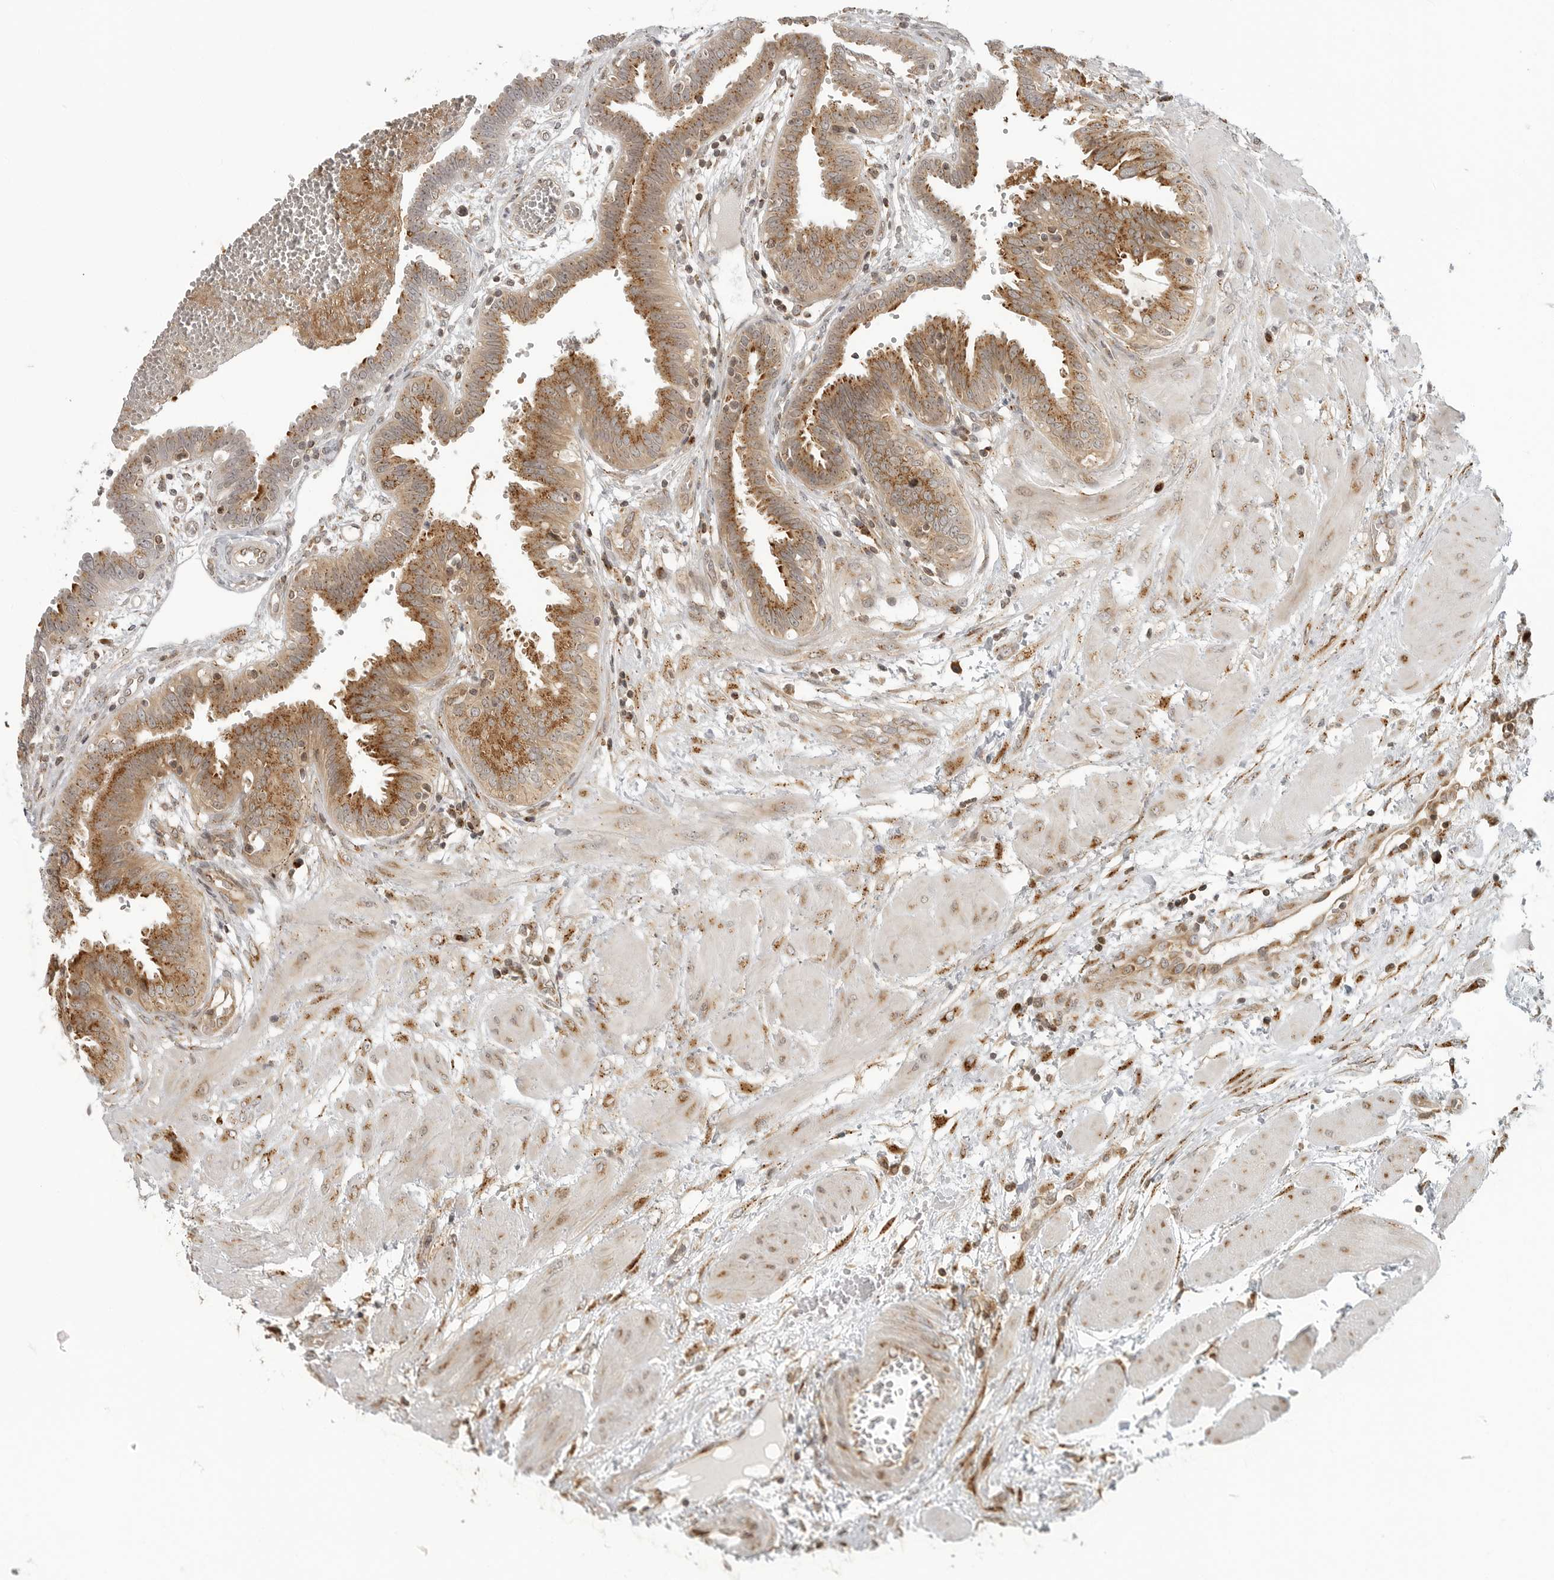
{"staining": {"intensity": "strong", "quantity": ">75%", "location": "cytoplasmic/membranous"}, "tissue": "fallopian tube", "cell_type": "Glandular cells", "image_type": "normal", "snomed": [{"axis": "morphology", "description": "Normal tissue, NOS"}, {"axis": "topography", "description": "Fallopian tube"}, {"axis": "topography", "description": "Placenta"}], "caption": "Immunohistochemistry (IHC) image of unremarkable fallopian tube: human fallopian tube stained using IHC shows high levels of strong protein expression localized specifically in the cytoplasmic/membranous of glandular cells, appearing as a cytoplasmic/membranous brown color.", "gene": "COPA", "patient": {"sex": "female", "age": 32}}